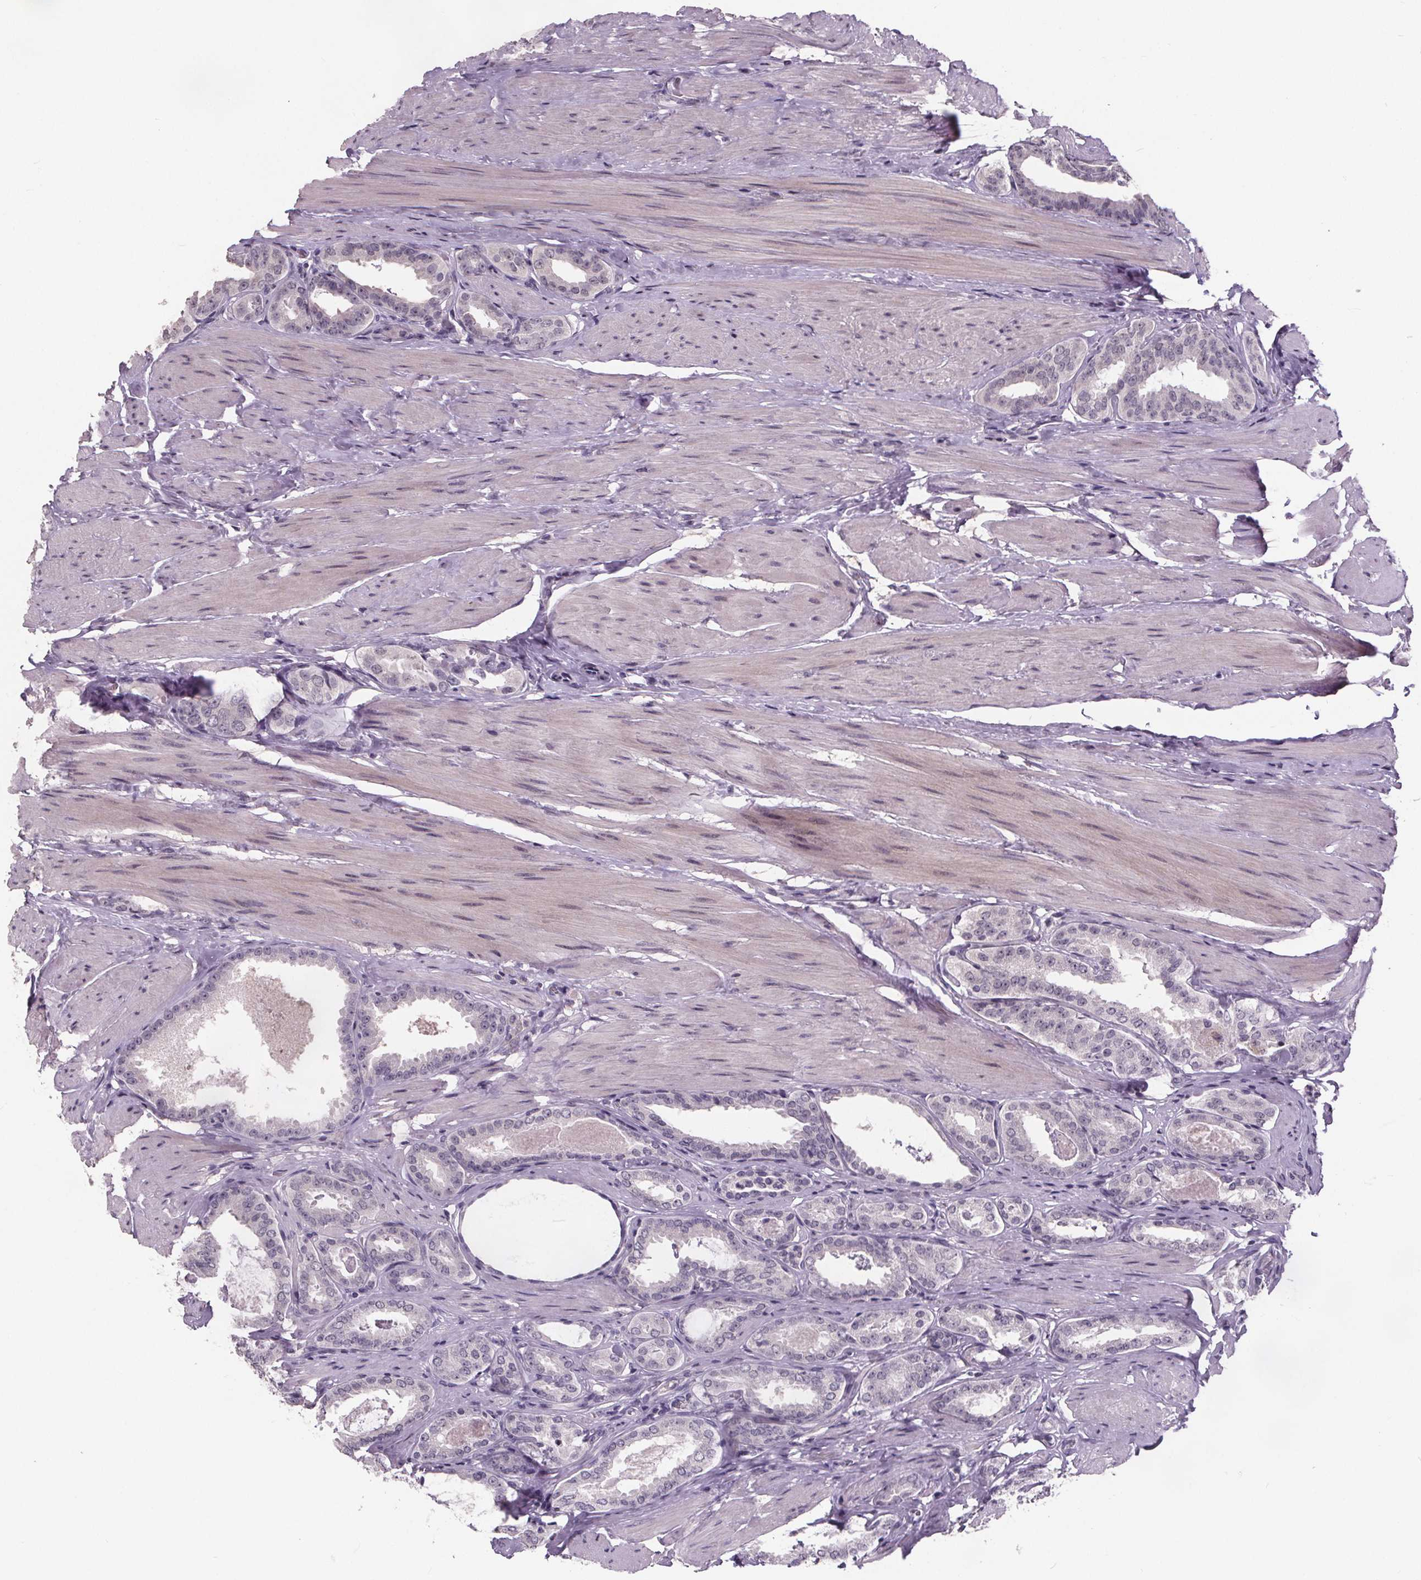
{"staining": {"intensity": "negative", "quantity": "none", "location": "none"}, "tissue": "prostate cancer", "cell_type": "Tumor cells", "image_type": "cancer", "snomed": [{"axis": "morphology", "description": "Adenocarcinoma, High grade"}, {"axis": "topography", "description": "Prostate"}], "caption": "This photomicrograph is of prostate cancer (high-grade adenocarcinoma) stained with immunohistochemistry (IHC) to label a protein in brown with the nuclei are counter-stained blue. There is no staining in tumor cells. (Stains: DAB (3,3'-diaminobenzidine) immunohistochemistry (IHC) with hematoxylin counter stain, Microscopy: brightfield microscopy at high magnification).", "gene": "NKX6-1", "patient": {"sex": "male", "age": 63}}